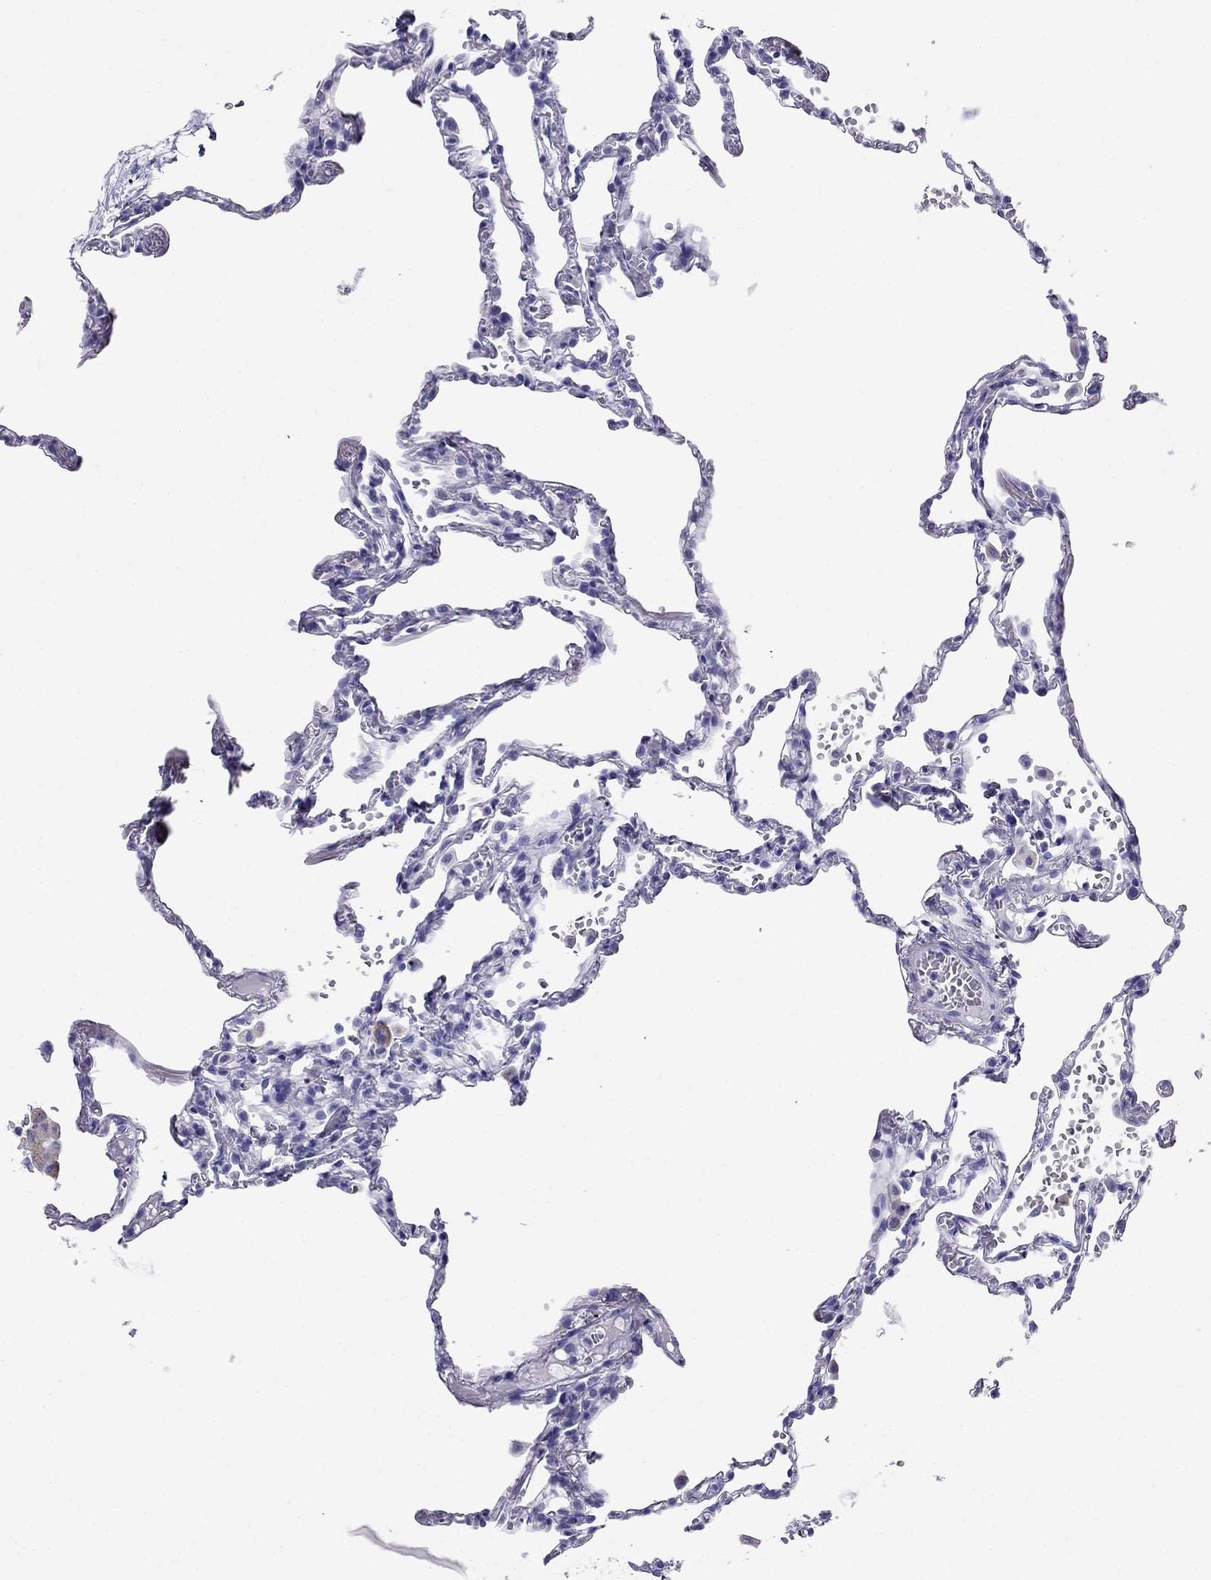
{"staining": {"intensity": "negative", "quantity": "none", "location": "none"}, "tissue": "lung", "cell_type": "Alveolar cells", "image_type": "normal", "snomed": [{"axis": "morphology", "description": "Normal tissue, NOS"}, {"axis": "topography", "description": "Lung"}], "caption": "This is a micrograph of immunohistochemistry staining of benign lung, which shows no positivity in alveolar cells. The staining is performed using DAB brown chromogen with nuclei counter-stained in using hematoxylin.", "gene": "MC5R", "patient": {"sex": "male", "age": 78}}